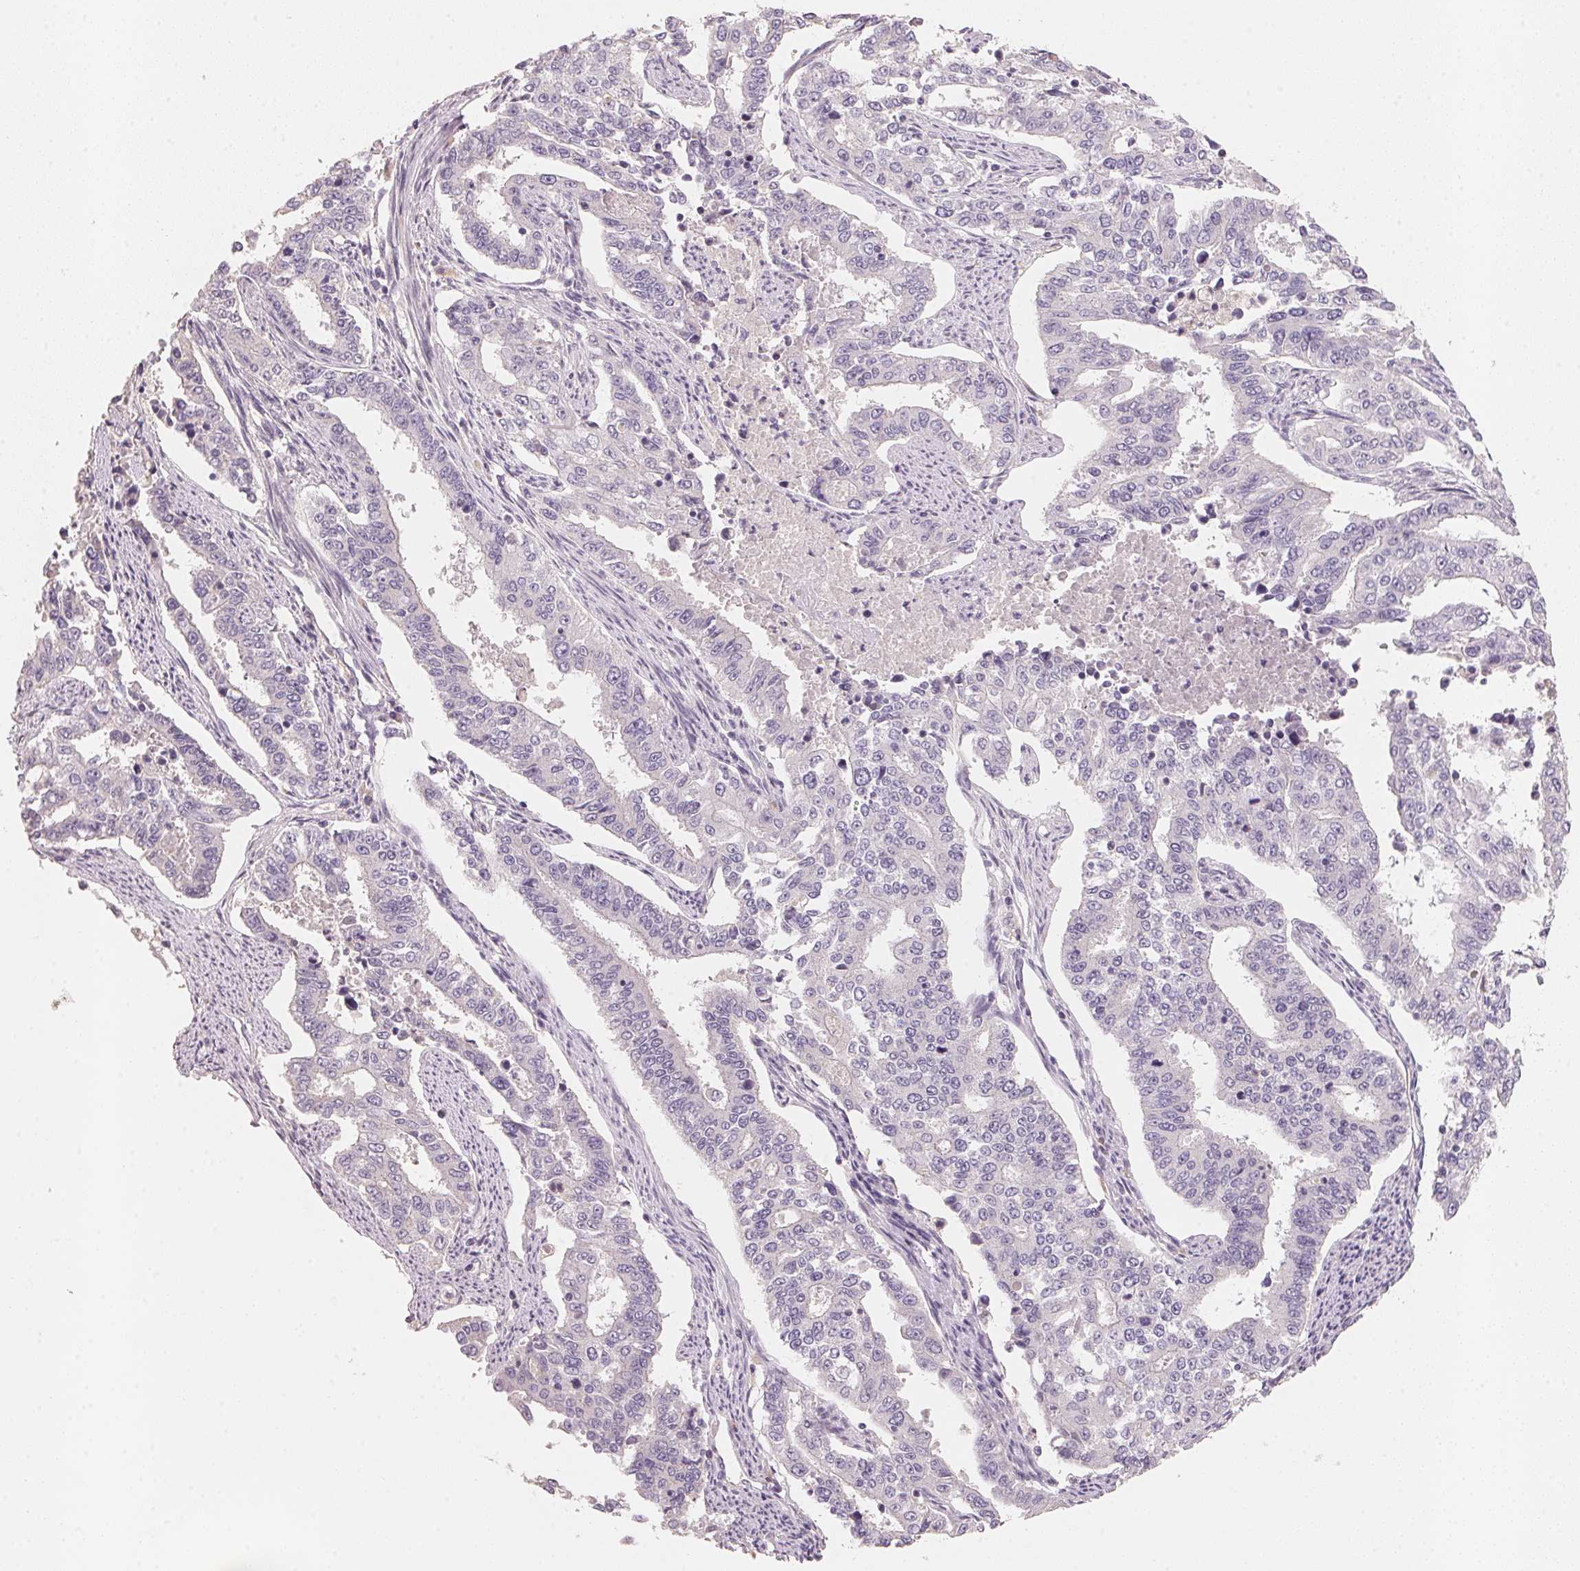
{"staining": {"intensity": "negative", "quantity": "none", "location": "none"}, "tissue": "endometrial cancer", "cell_type": "Tumor cells", "image_type": "cancer", "snomed": [{"axis": "morphology", "description": "Adenocarcinoma, NOS"}, {"axis": "topography", "description": "Uterus"}], "caption": "Tumor cells show no significant protein expression in endometrial cancer. (Immunohistochemistry (ihc), brightfield microscopy, high magnification).", "gene": "TREH", "patient": {"sex": "female", "age": 59}}